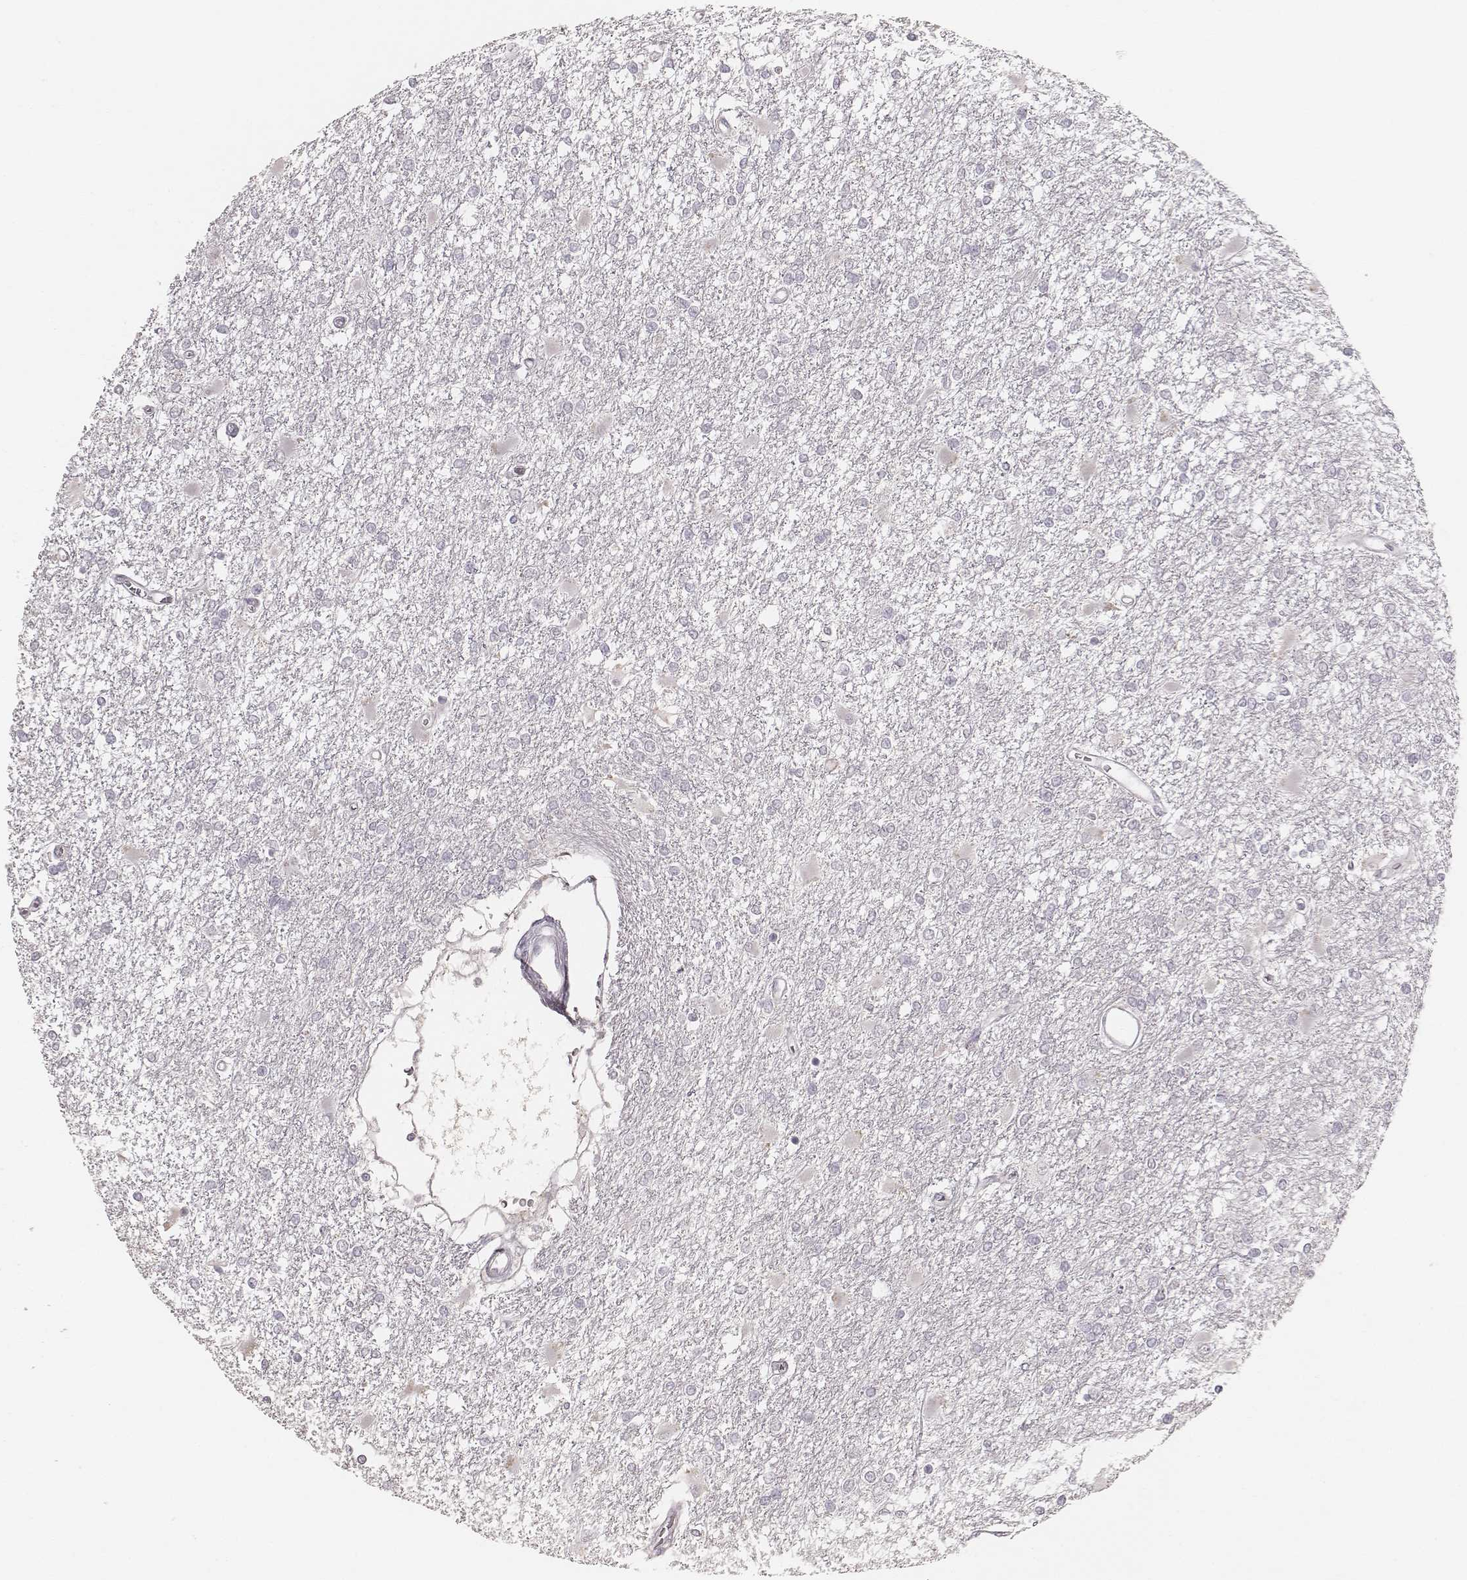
{"staining": {"intensity": "negative", "quantity": "none", "location": "none"}, "tissue": "glioma", "cell_type": "Tumor cells", "image_type": "cancer", "snomed": [{"axis": "morphology", "description": "Glioma, malignant, High grade"}, {"axis": "topography", "description": "Cerebral cortex"}], "caption": "The image shows no significant staining in tumor cells of glioma. (Immunohistochemistry, brightfield microscopy, high magnification).", "gene": "LY6K", "patient": {"sex": "male", "age": 79}}